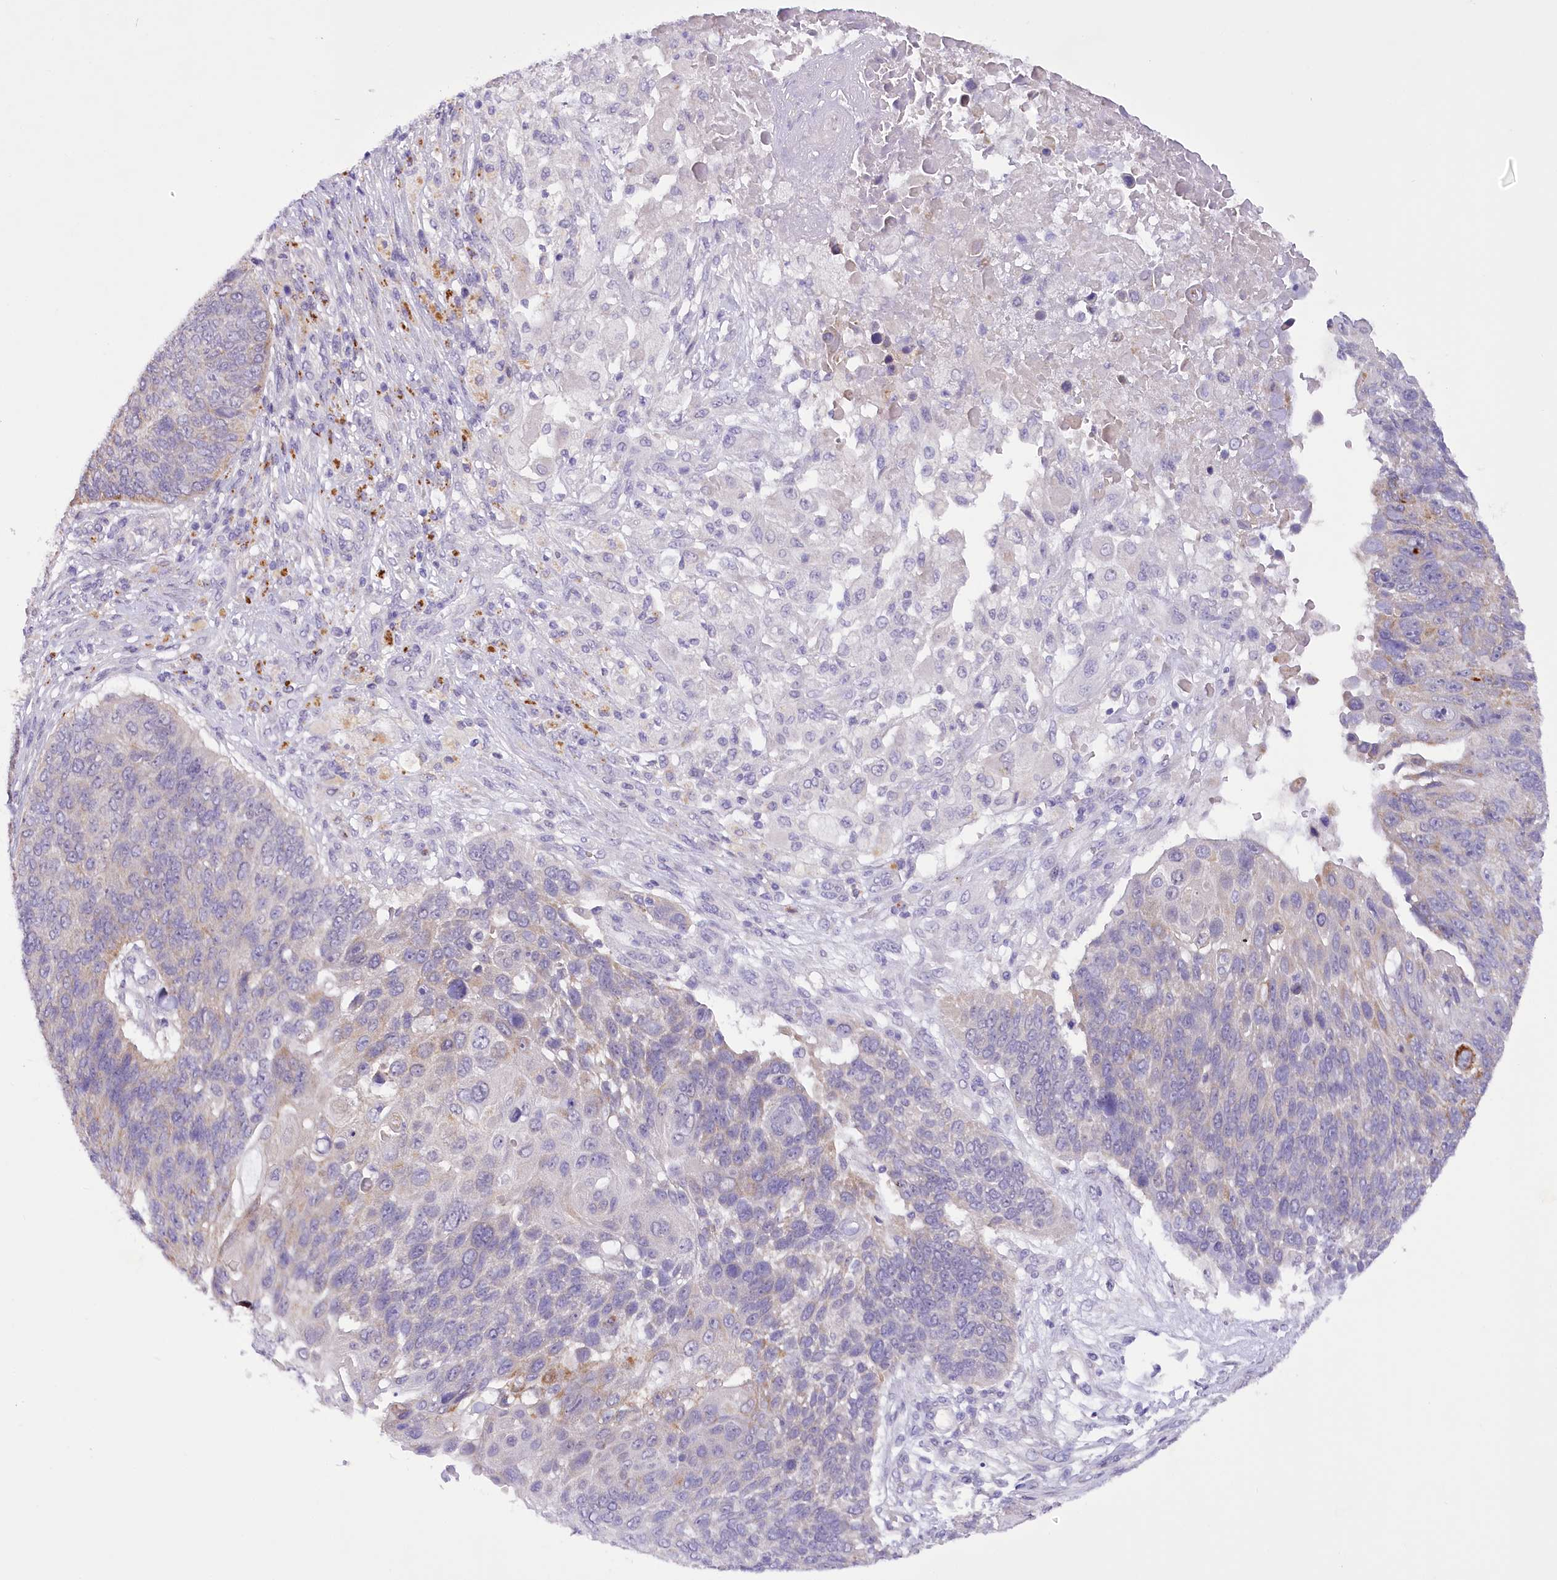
{"staining": {"intensity": "weak", "quantity": "<25%", "location": "cytoplasmic/membranous"}, "tissue": "lung cancer", "cell_type": "Tumor cells", "image_type": "cancer", "snomed": [{"axis": "morphology", "description": "Squamous cell carcinoma, NOS"}, {"axis": "topography", "description": "Lung"}], "caption": "DAB (3,3'-diaminobenzidine) immunohistochemical staining of human lung squamous cell carcinoma demonstrates no significant staining in tumor cells. The staining was performed using DAB (3,3'-diaminobenzidine) to visualize the protein expression in brown, while the nuclei were stained in blue with hematoxylin (Magnification: 20x).", "gene": "DCUN1D1", "patient": {"sex": "male", "age": 66}}